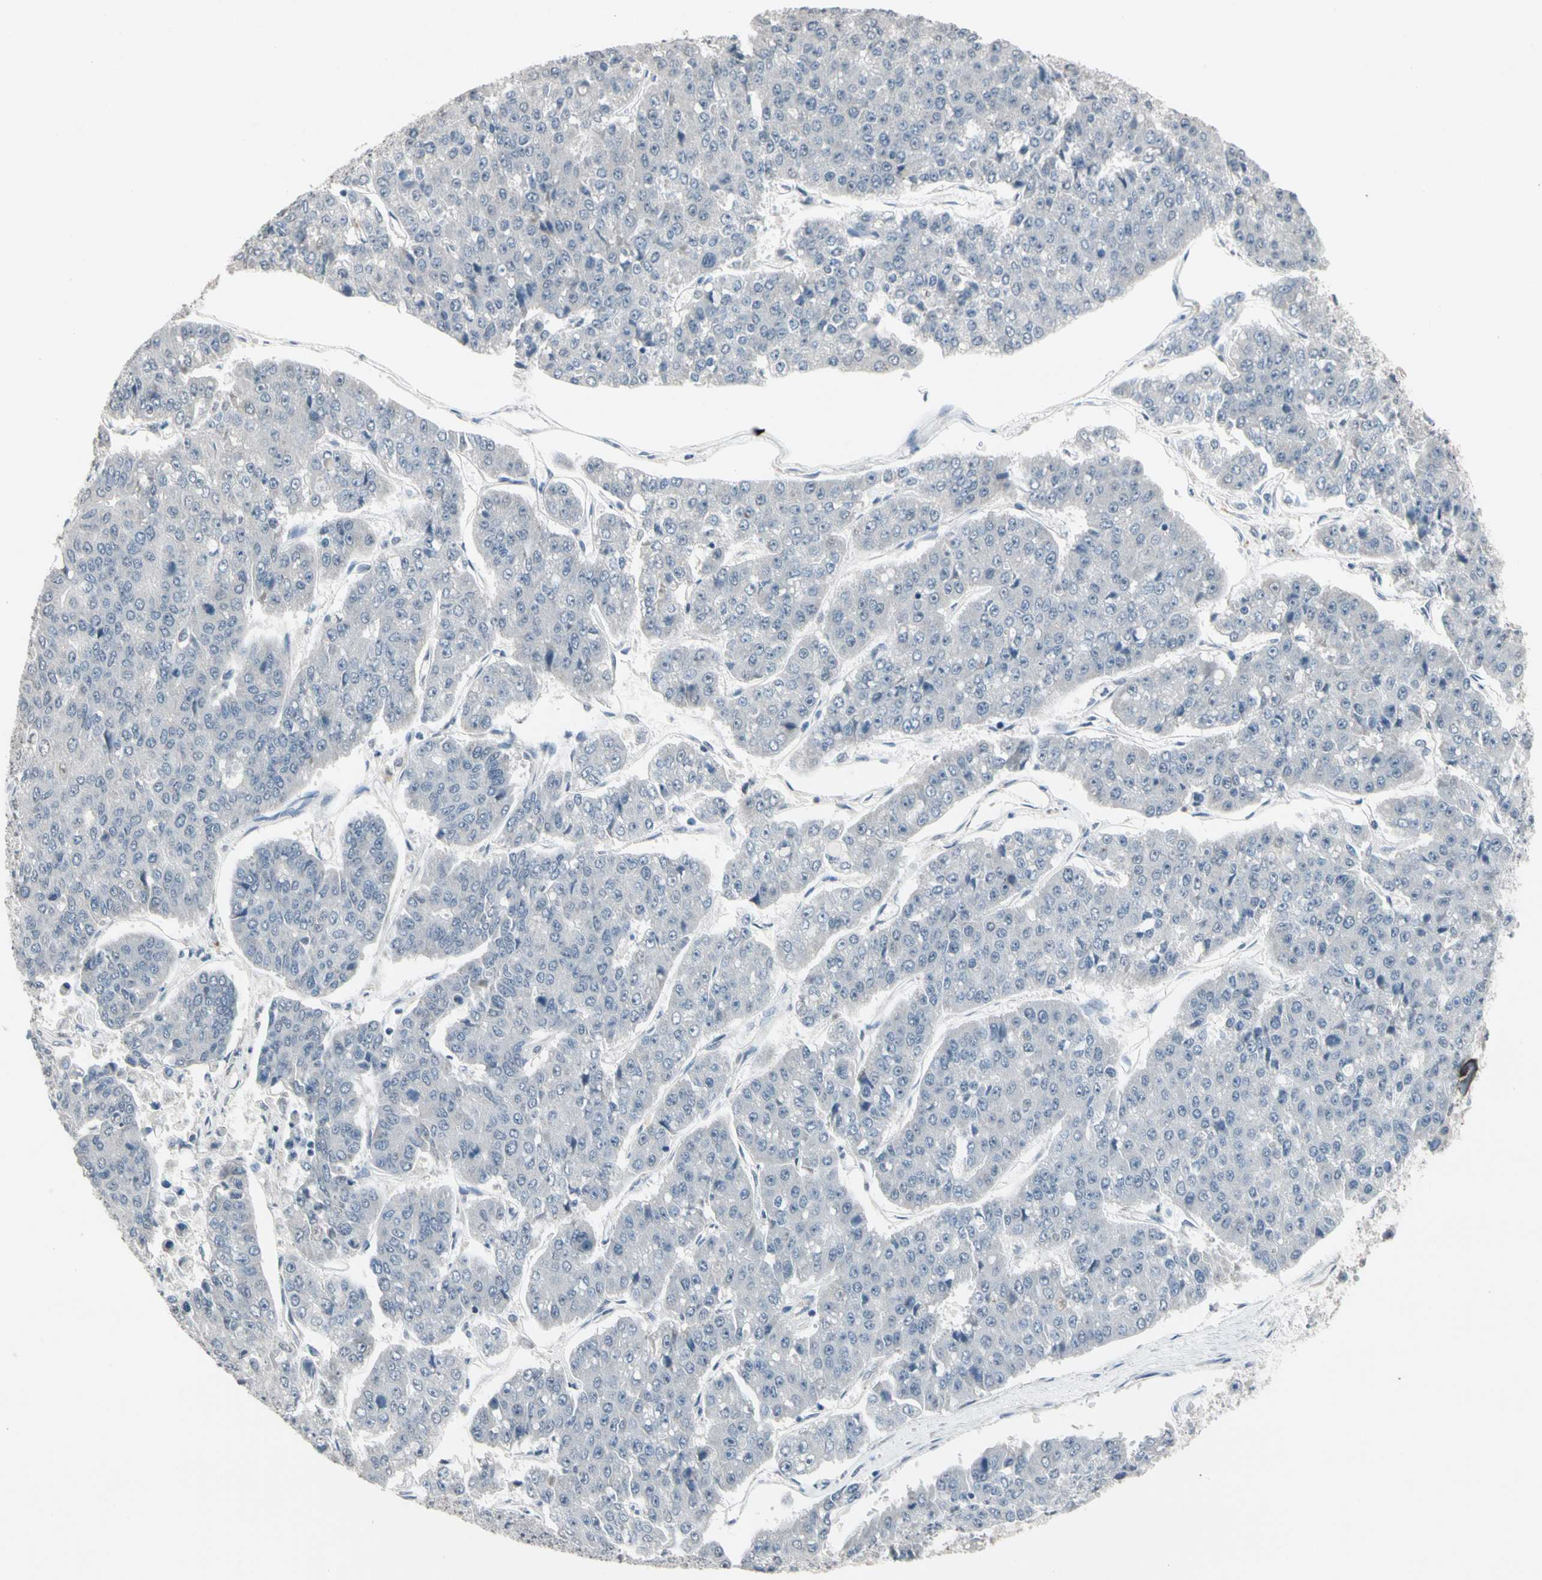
{"staining": {"intensity": "negative", "quantity": "none", "location": "none"}, "tissue": "pancreatic cancer", "cell_type": "Tumor cells", "image_type": "cancer", "snomed": [{"axis": "morphology", "description": "Adenocarcinoma, NOS"}, {"axis": "topography", "description": "Pancreas"}], "caption": "Human pancreatic cancer (adenocarcinoma) stained for a protein using immunohistochemistry displays no expression in tumor cells.", "gene": "SV2A", "patient": {"sex": "male", "age": 50}}